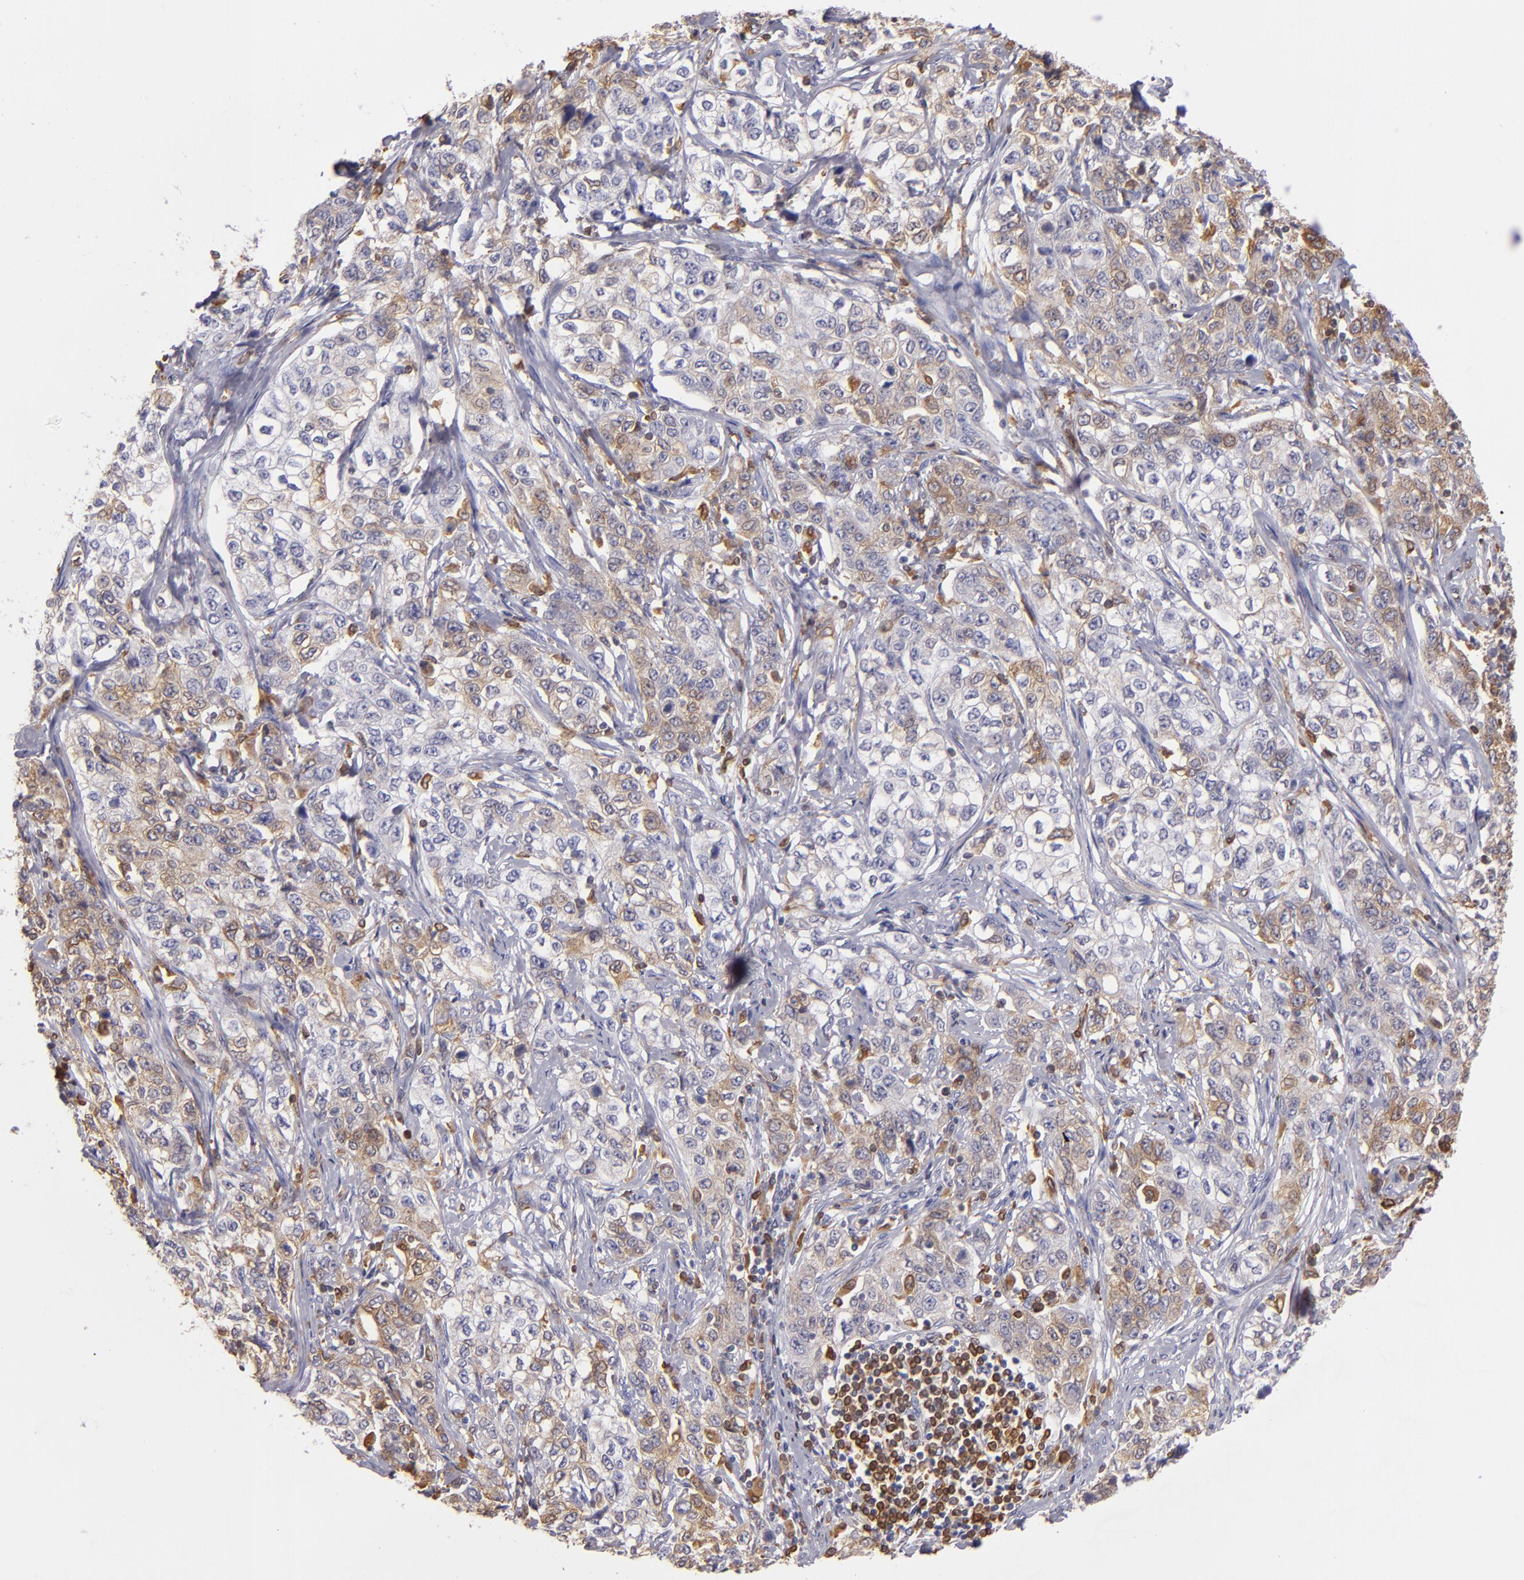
{"staining": {"intensity": "weak", "quantity": "25%-75%", "location": "cytoplasmic/membranous"}, "tissue": "stomach cancer", "cell_type": "Tumor cells", "image_type": "cancer", "snomed": [{"axis": "morphology", "description": "Adenocarcinoma, NOS"}, {"axis": "topography", "description": "Stomach"}], "caption": "The photomicrograph demonstrates staining of stomach adenocarcinoma, revealing weak cytoplasmic/membranous protein positivity (brown color) within tumor cells.", "gene": "CD74", "patient": {"sex": "male", "age": 48}}